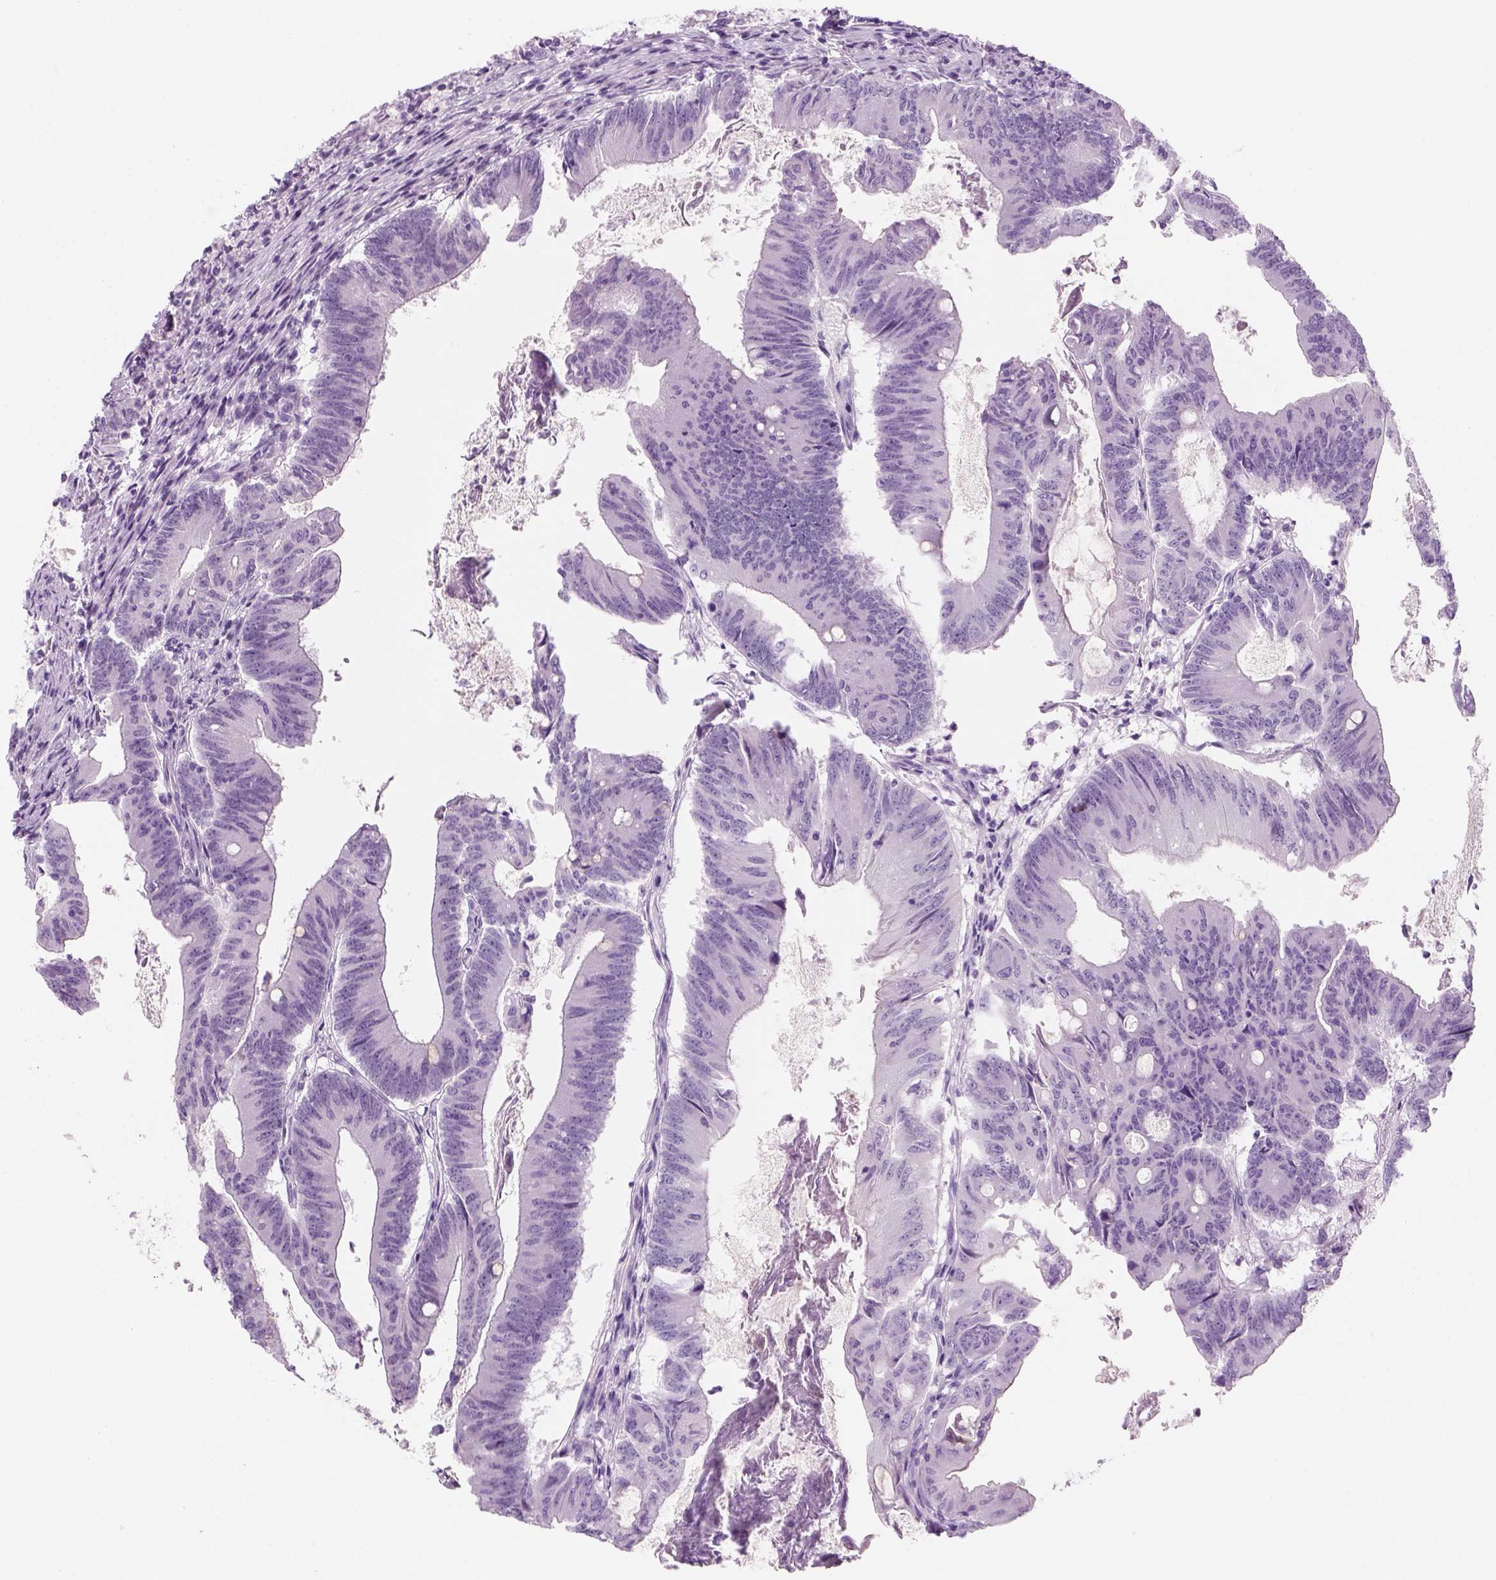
{"staining": {"intensity": "negative", "quantity": "none", "location": "none"}, "tissue": "colorectal cancer", "cell_type": "Tumor cells", "image_type": "cancer", "snomed": [{"axis": "morphology", "description": "Adenocarcinoma, NOS"}, {"axis": "topography", "description": "Colon"}], "caption": "Micrograph shows no protein expression in tumor cells of adenocarcinoma (colorectal) tissue.", "gene": "KRTAP11-1", "patient": {"sex": "female", "age": 70}}